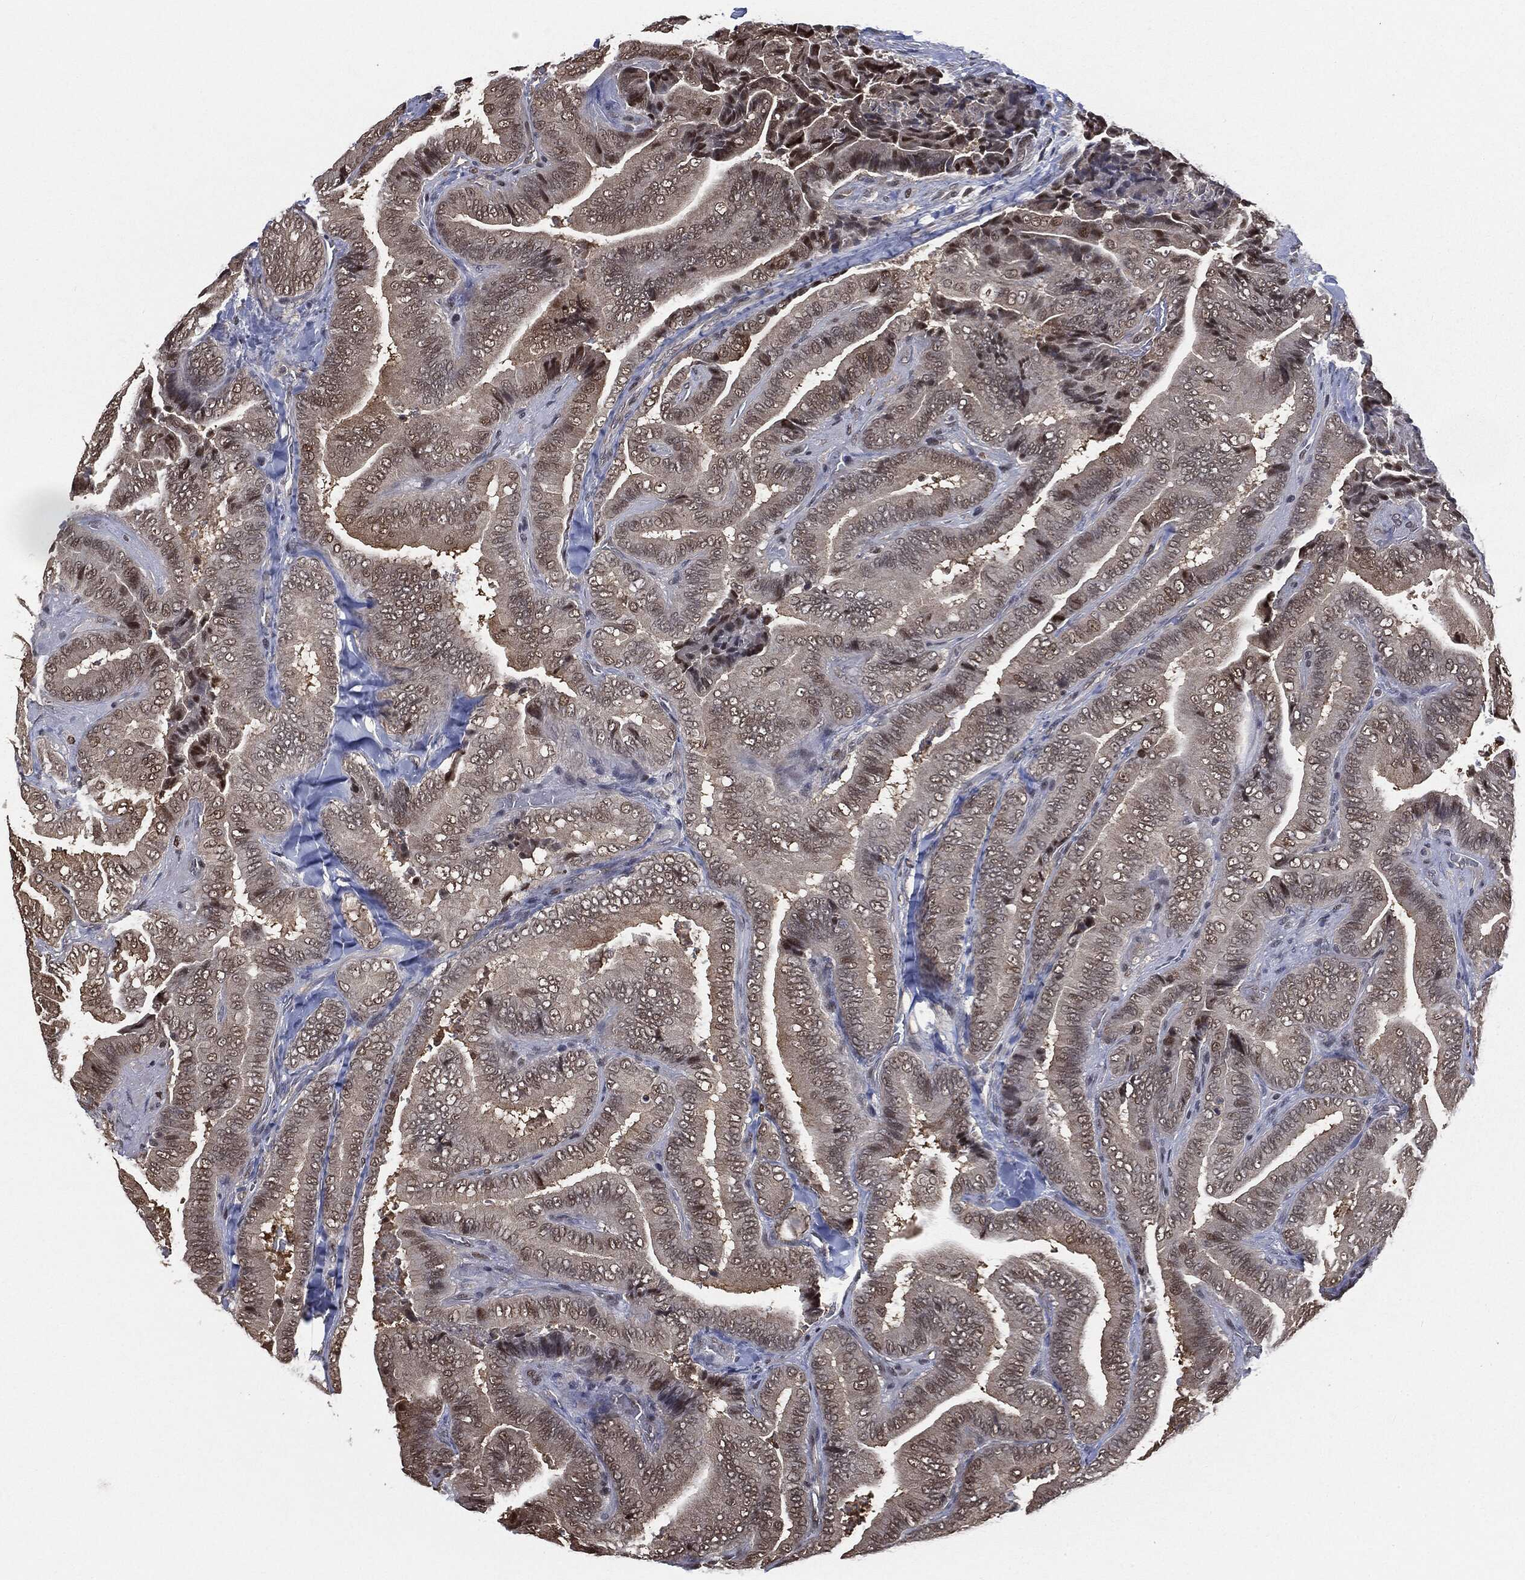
{"staining": {"intensity": "weak", "quantity": "25%-75%", "location": "nuclear"}, "tissue": "thyroid cancer", "cell_type": "Tumor cells", "image_type": "cancer", "snomed": [{"axis": "morphology", "description": "Papillary adenocarcinoma, NOS"}, {"axis": "topography", "description": "Thyroid gland"}], "caption": "The micrograph shows immunohistochemical staining of thyroid cancer. There is weak nuclear staining is seen in approximately 25%-75% of tumor cells.", "gene": "SHLD2", "patient": {"sex": "male", "age": 61}}